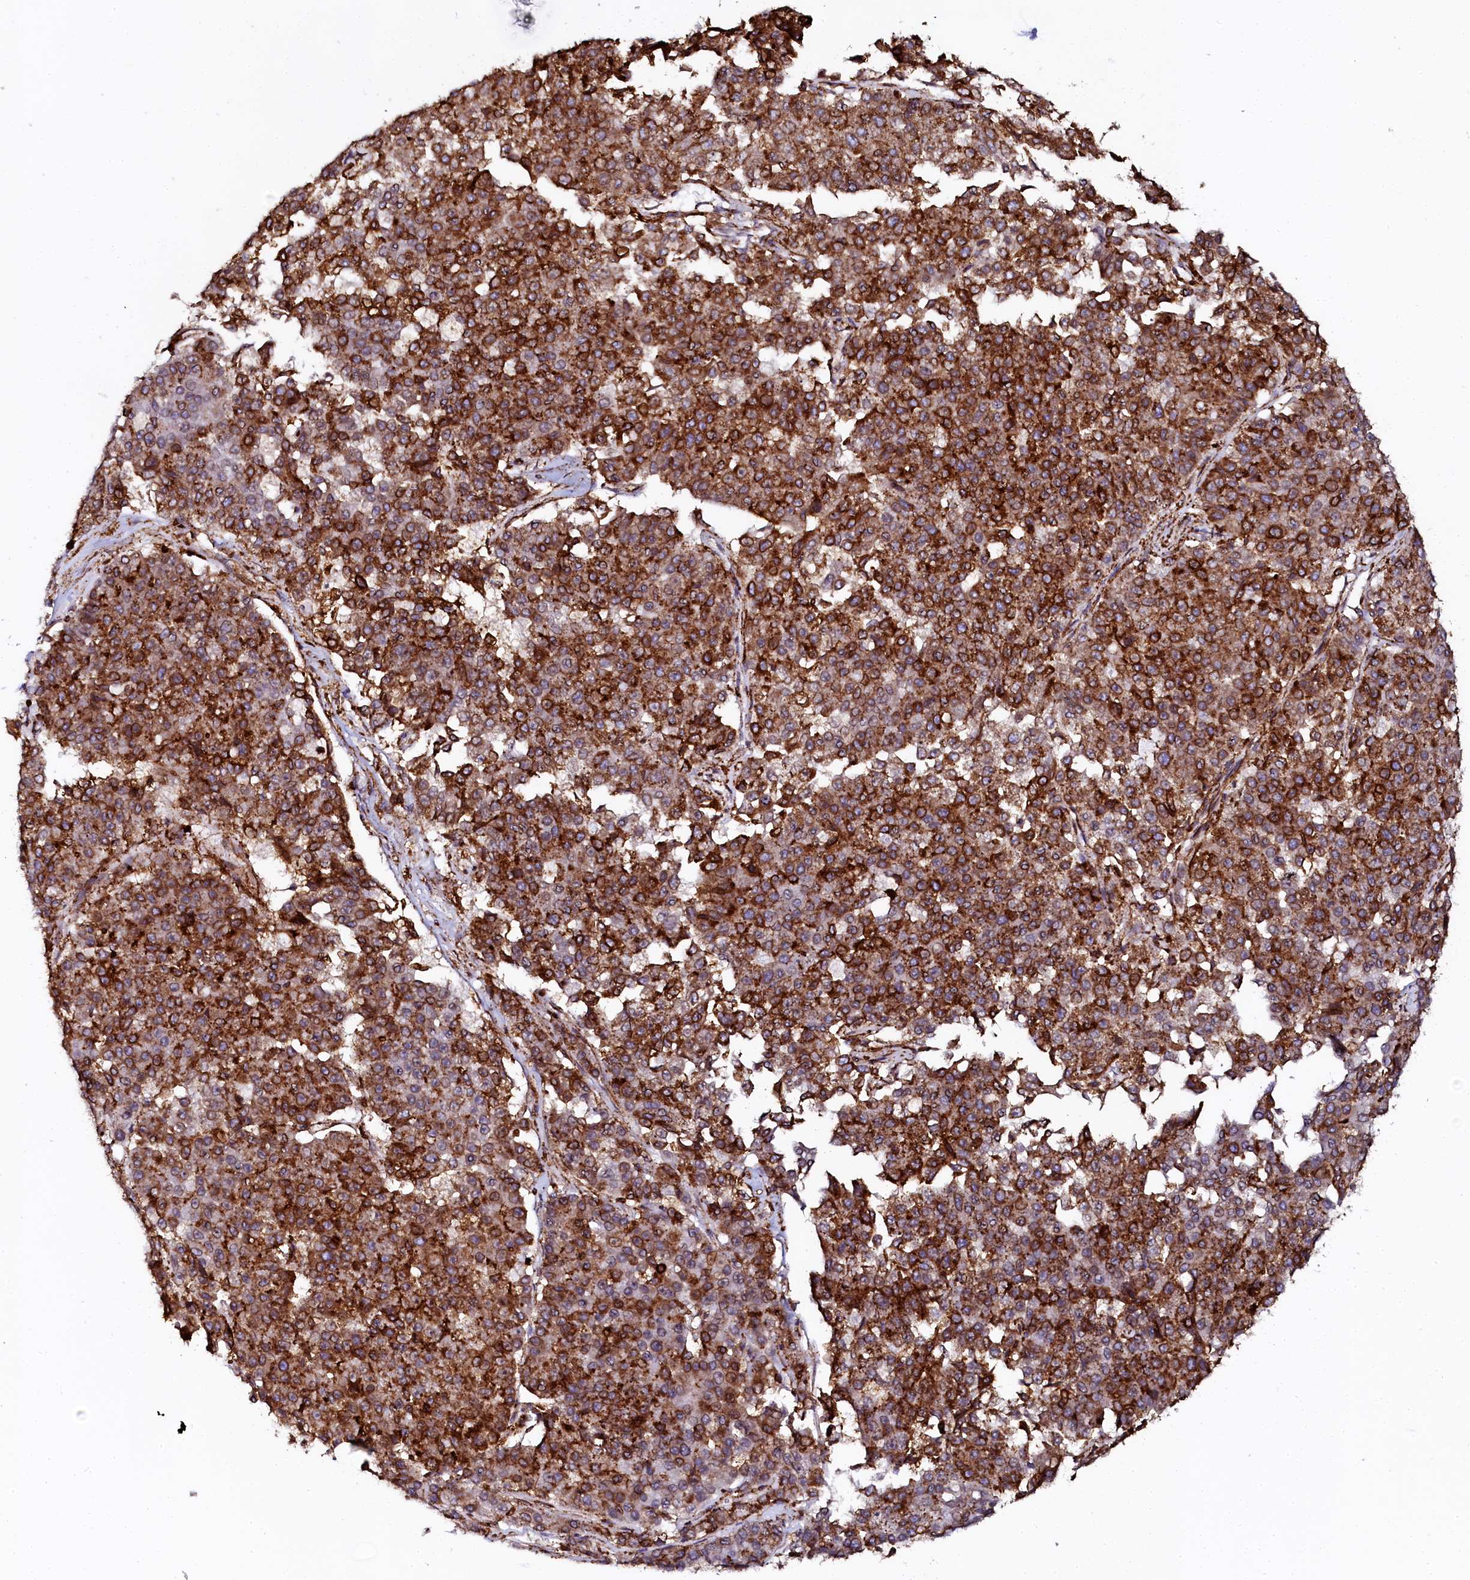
{"staining": {"intensity": "strong", "quantity": ">75%", "location": "cytoplasmic/membranous"}, "tissue": "pancreatic cancer", "cell_type": "Tumor cells", "image_type": "cancer", "snomed": [{"axis": "morphology", "description": "Adenocarcinoma, NOS"}, {"axis": "topography", "description": "Pancreas"}], "caption": "DAB immunohistochemical staining of human pancreatic cancer (adenocarcinoma) shows strong cytoplasmic/membranous protein staining in approximately >75% of tumor cells.", "gene": "AAAS", "patient": {"sex": "male", "age": 50}}